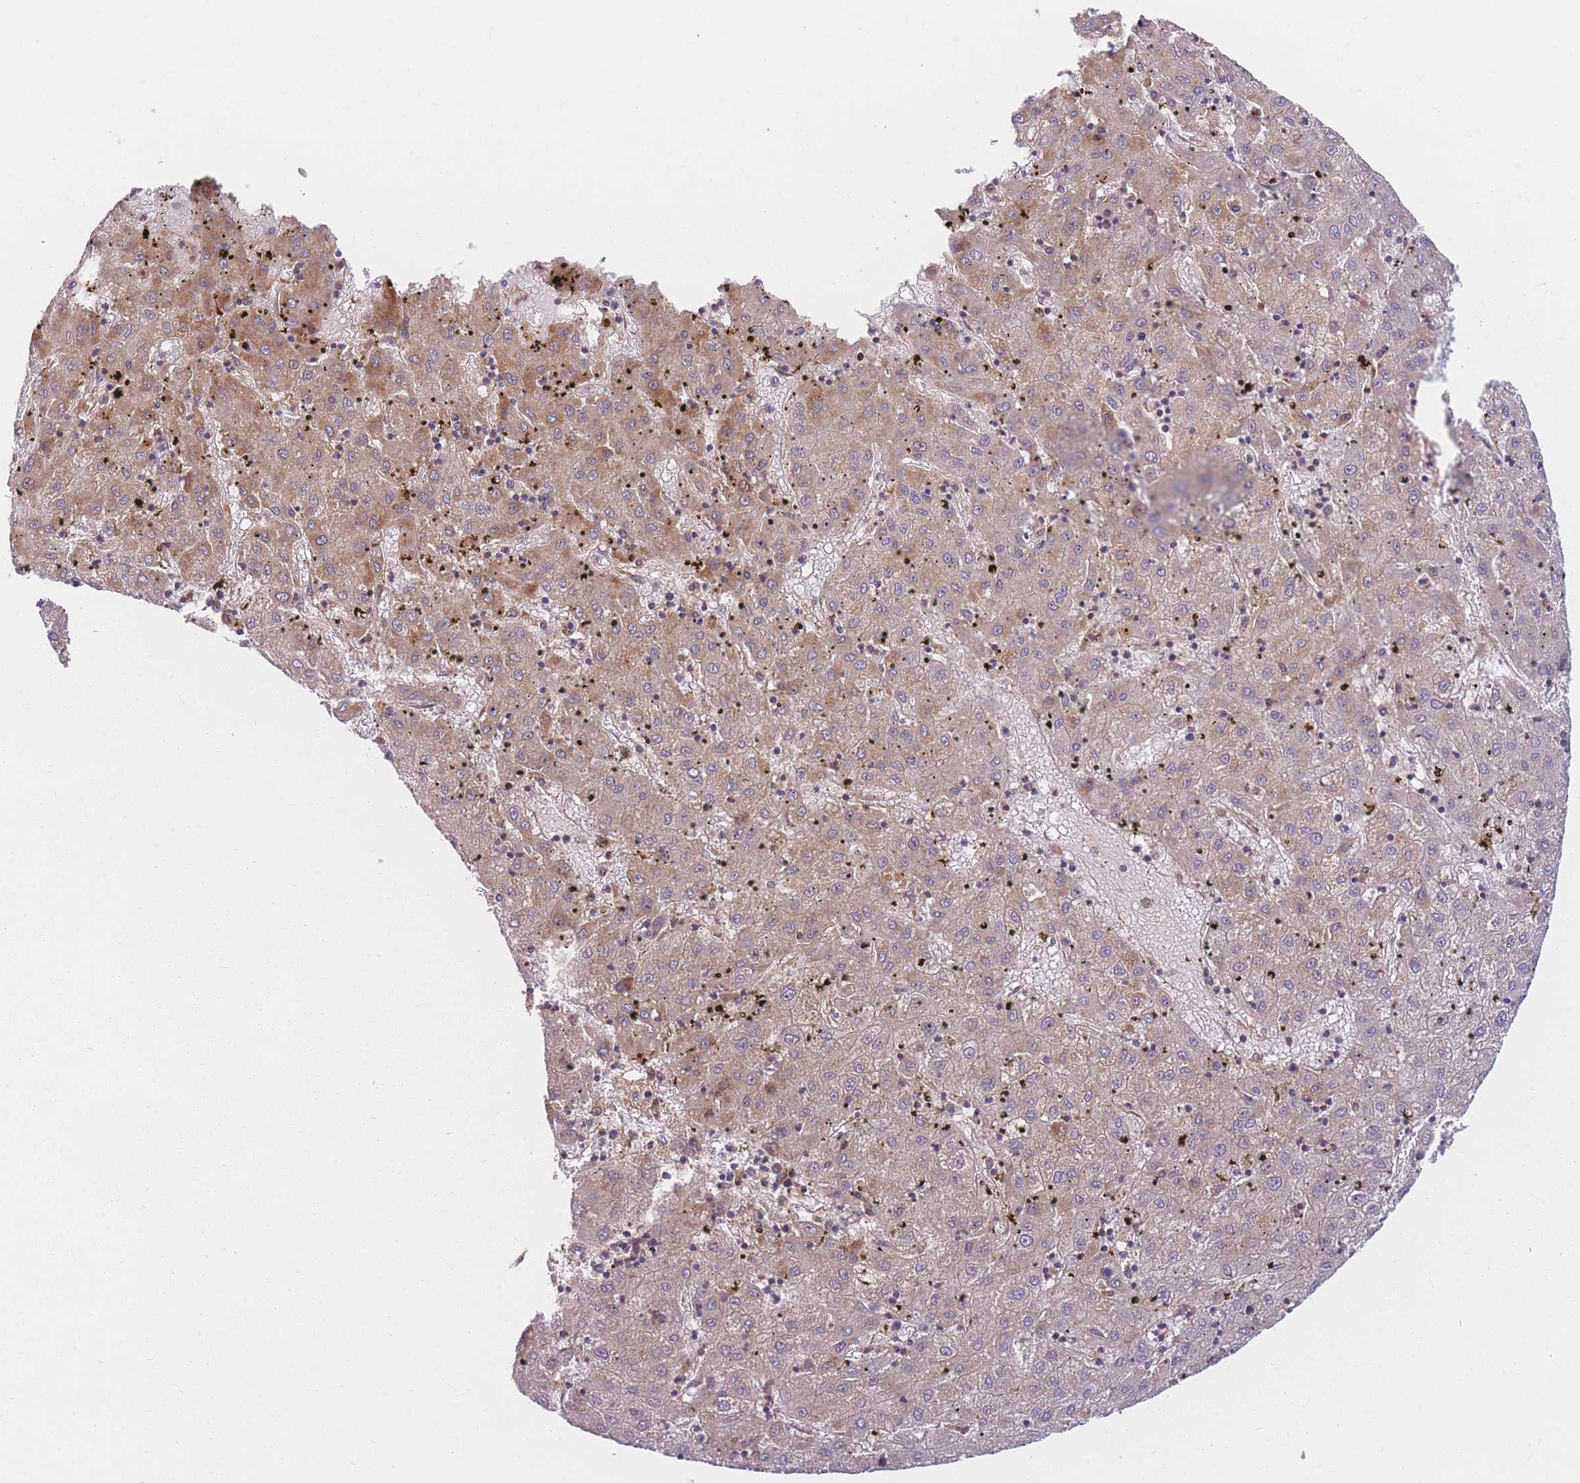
{"staining": {"intensity": "moderate", "quantity": "25%-75%", "location": "cytoplasmic/membranous"}, "tissue": "liver cancer", "cell_type": "Tumor cells", "image_type": "cancer", "snomed": [{"axis": "morphology", "description": "Carcinoma, Hepatocellular, NOS"}, {"axis": "topography", "description": "Liver"}], "caption": "Human liver hepatocellular carcinoma stained with a brown dye demonstrates moderate cytoplasmic/membranous positive positivity in approximately 25%-75% of tumor cells.", "gene": "FAM153A", "patient": {"sex": "male", "age": 72}}